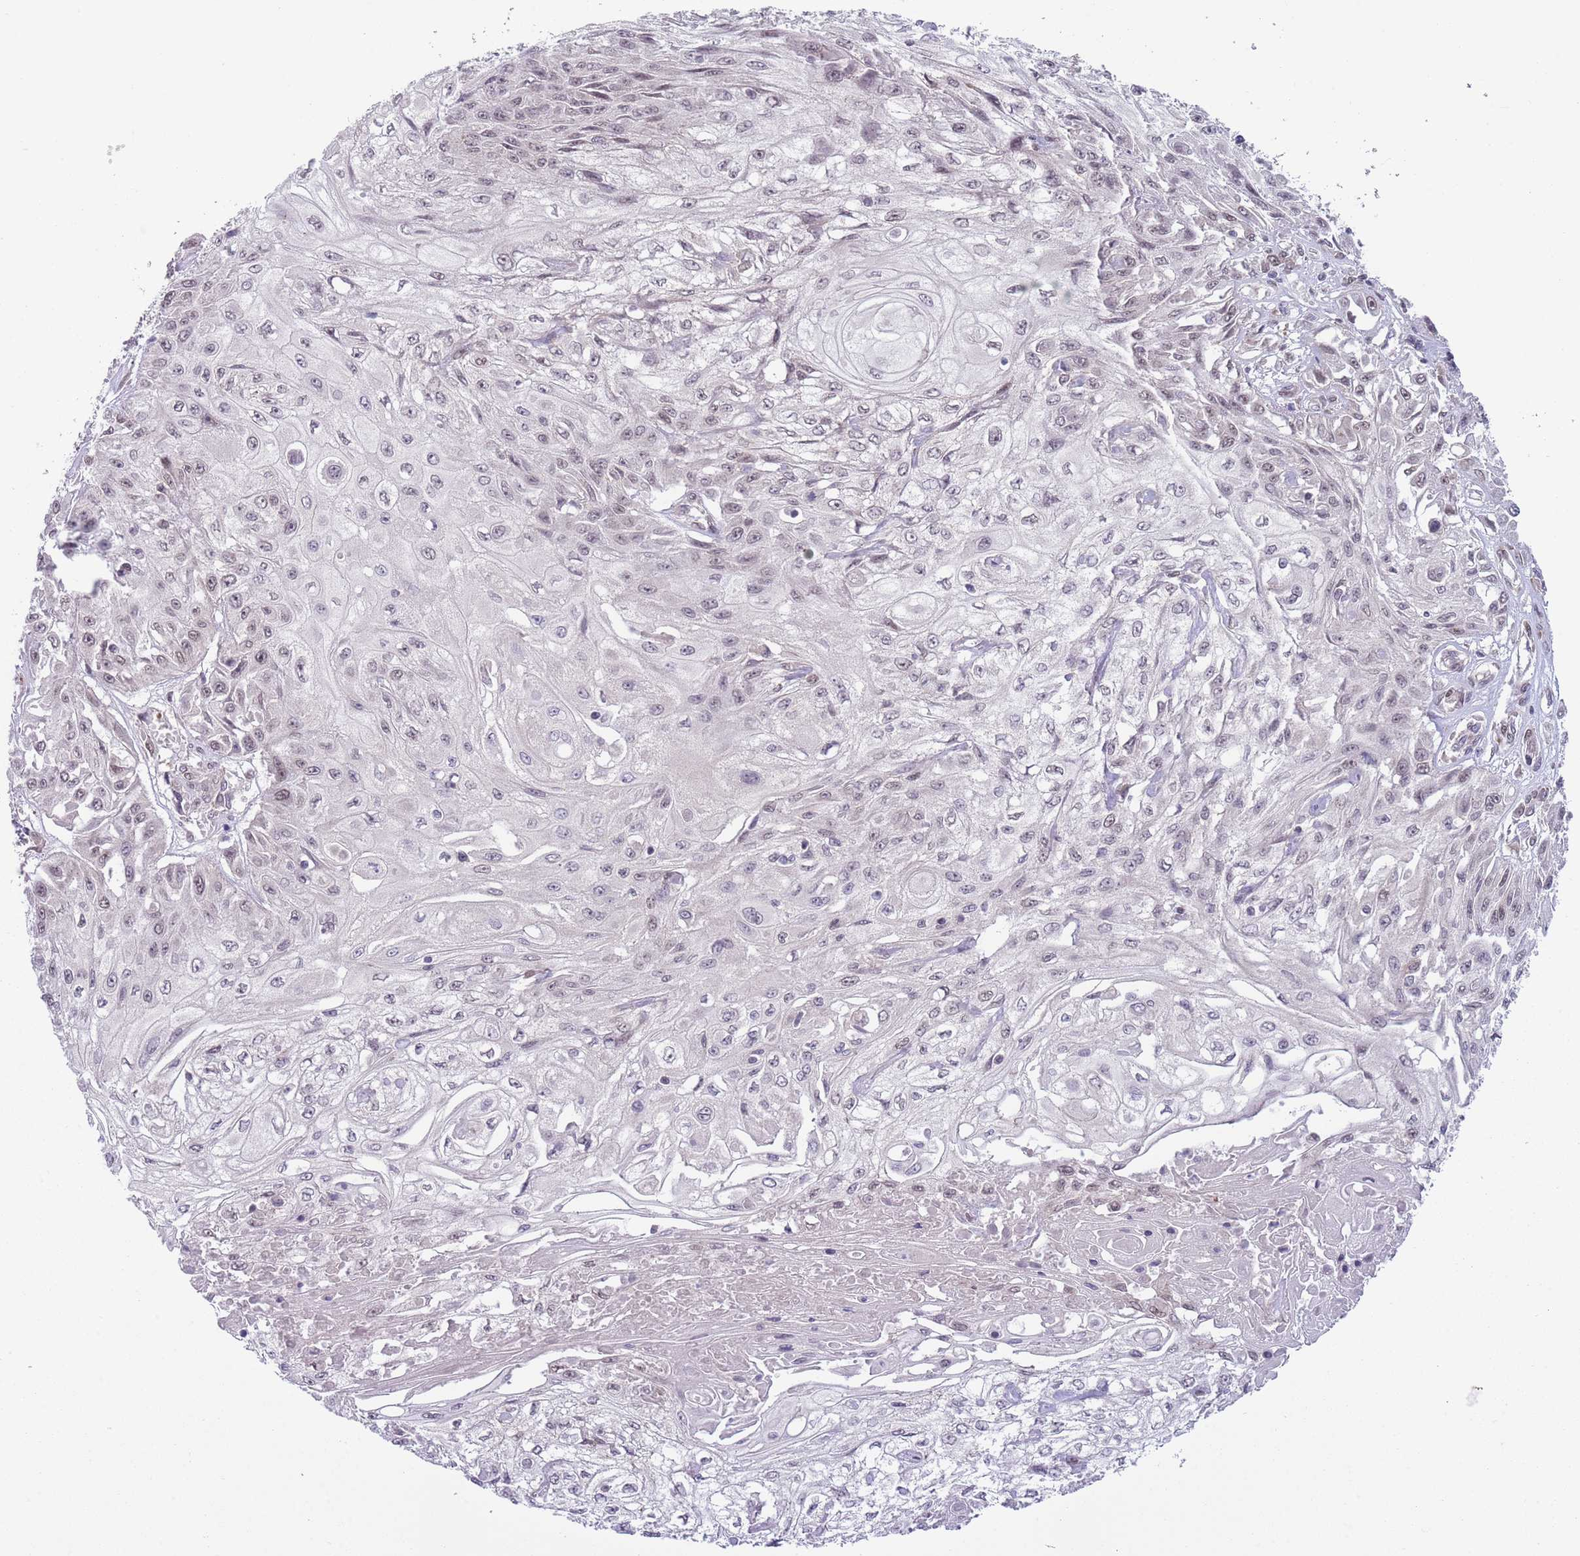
{"staining": {"intensity": "negative", "quantity": "none", "location": "none"}, "tissue": "skin cancer", "cell_type": "Tumor cells", "image_type": "cancer", "snomed": [{"axis": "morphology", "description": "Squamous cell carcinoma, NOS"}, {"axis": "morphology", "description": "Squamous cell carcinoma, metastatic, NOS"}, {"axis": "topography", "description": "Skin"}, {"axis": "topography", "description": "Lymph node"}], "caption": "There is no significant positivity in tumor cells of metastatic squamous cell carcinoma (skin). Nuclei are stained in blue.", "gene": "TM2D1", "patient": {"sex": "male", "age": 75}}